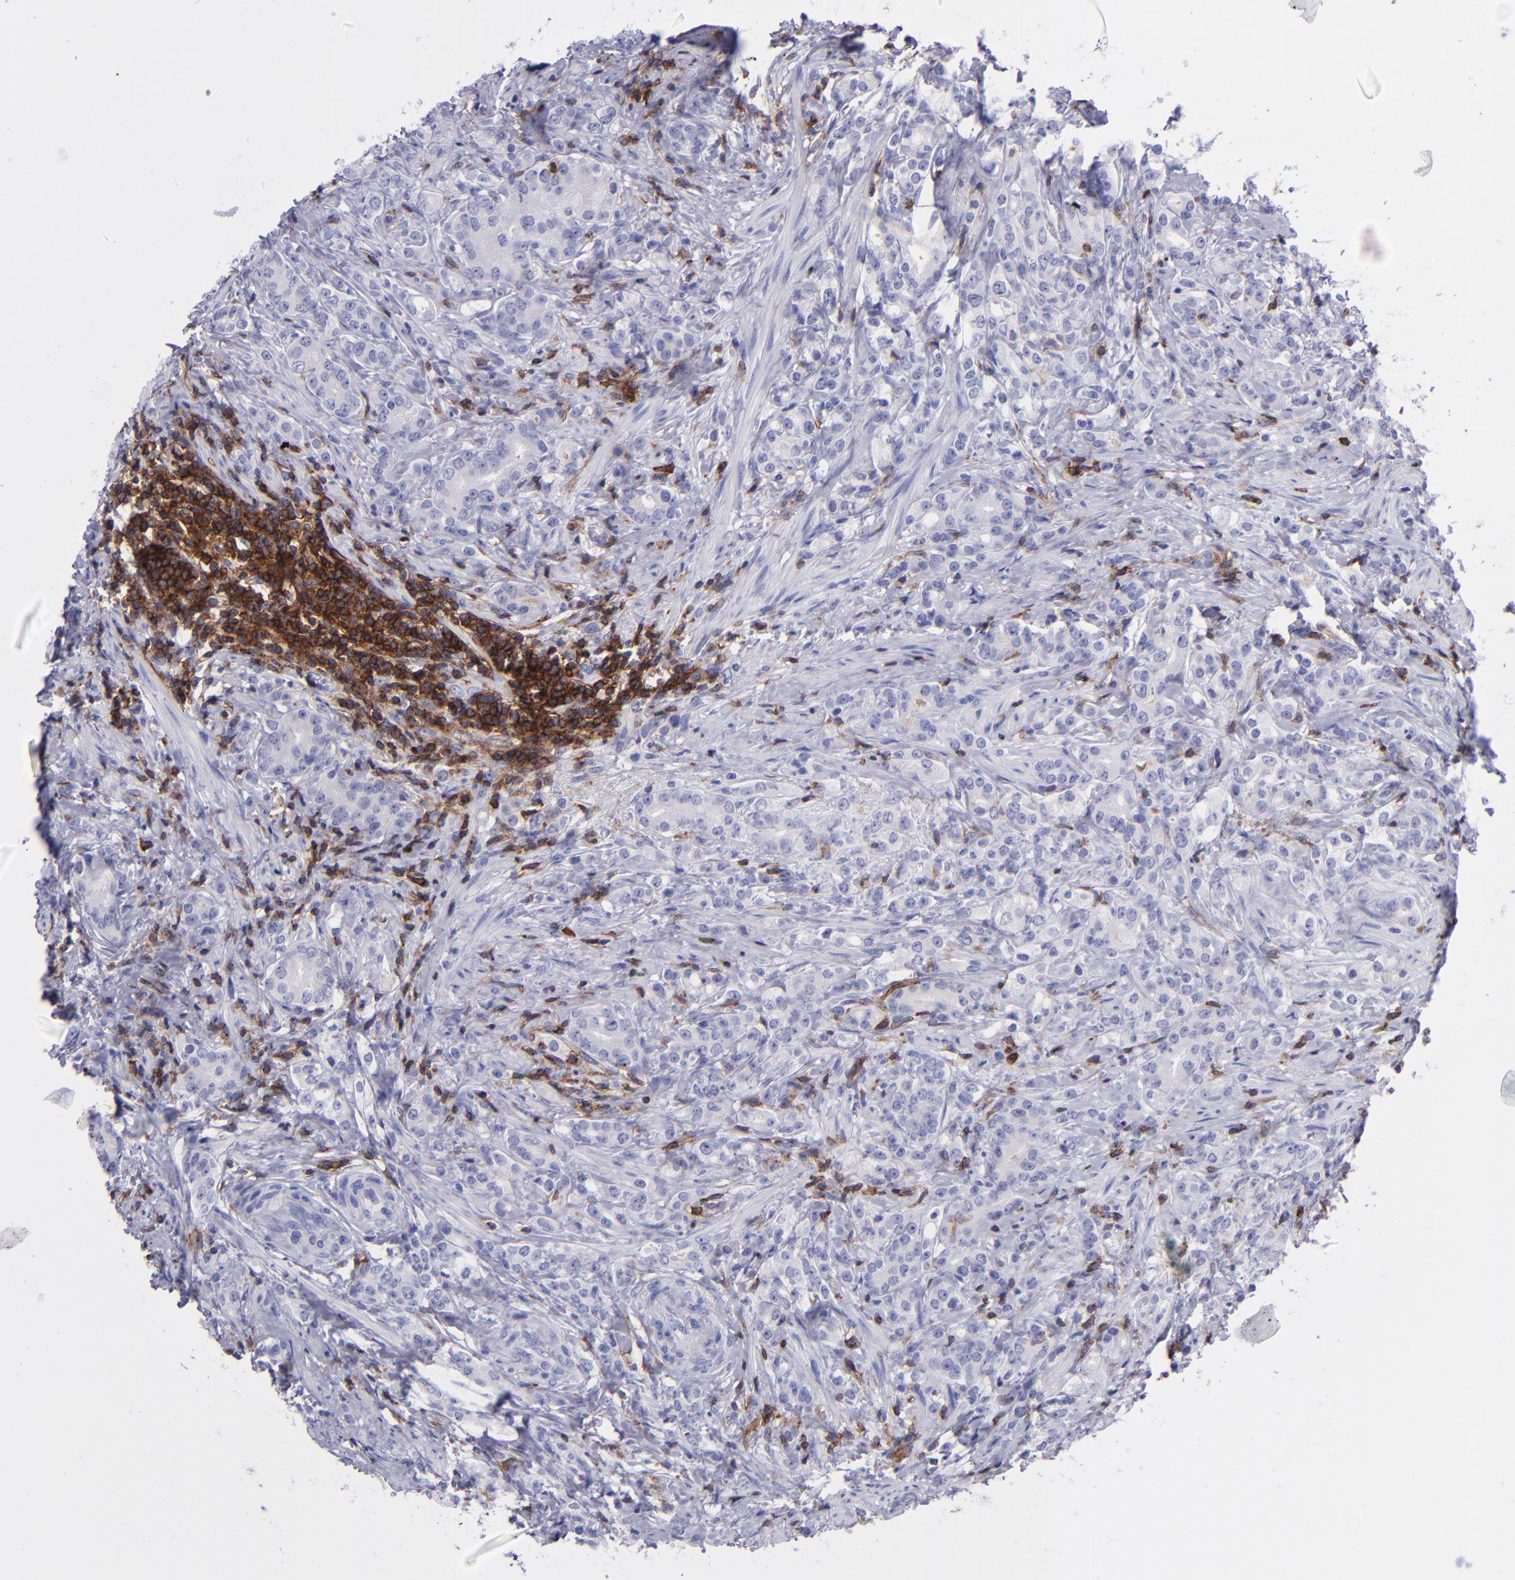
{"staining": {"intensity": "negative", "quantity": "none", "location": "none"}, "tissue": "prostate cancer", "cell_type": "Tumor cells", "image_type": "cancer", "snomed": [{"axis": "morphology", "description": "Adenocarcinoma, Medium grade"}, {"axis": "topography", "description": "Prostate"}], "caption": "Immunohistochemistry (IHC) of human adenocarcinoma (medium-grade) (prostate) reveals no expression in tumor cells.", "gene": "ICAM3", "patient": {"sex": "male", "age": 59}}